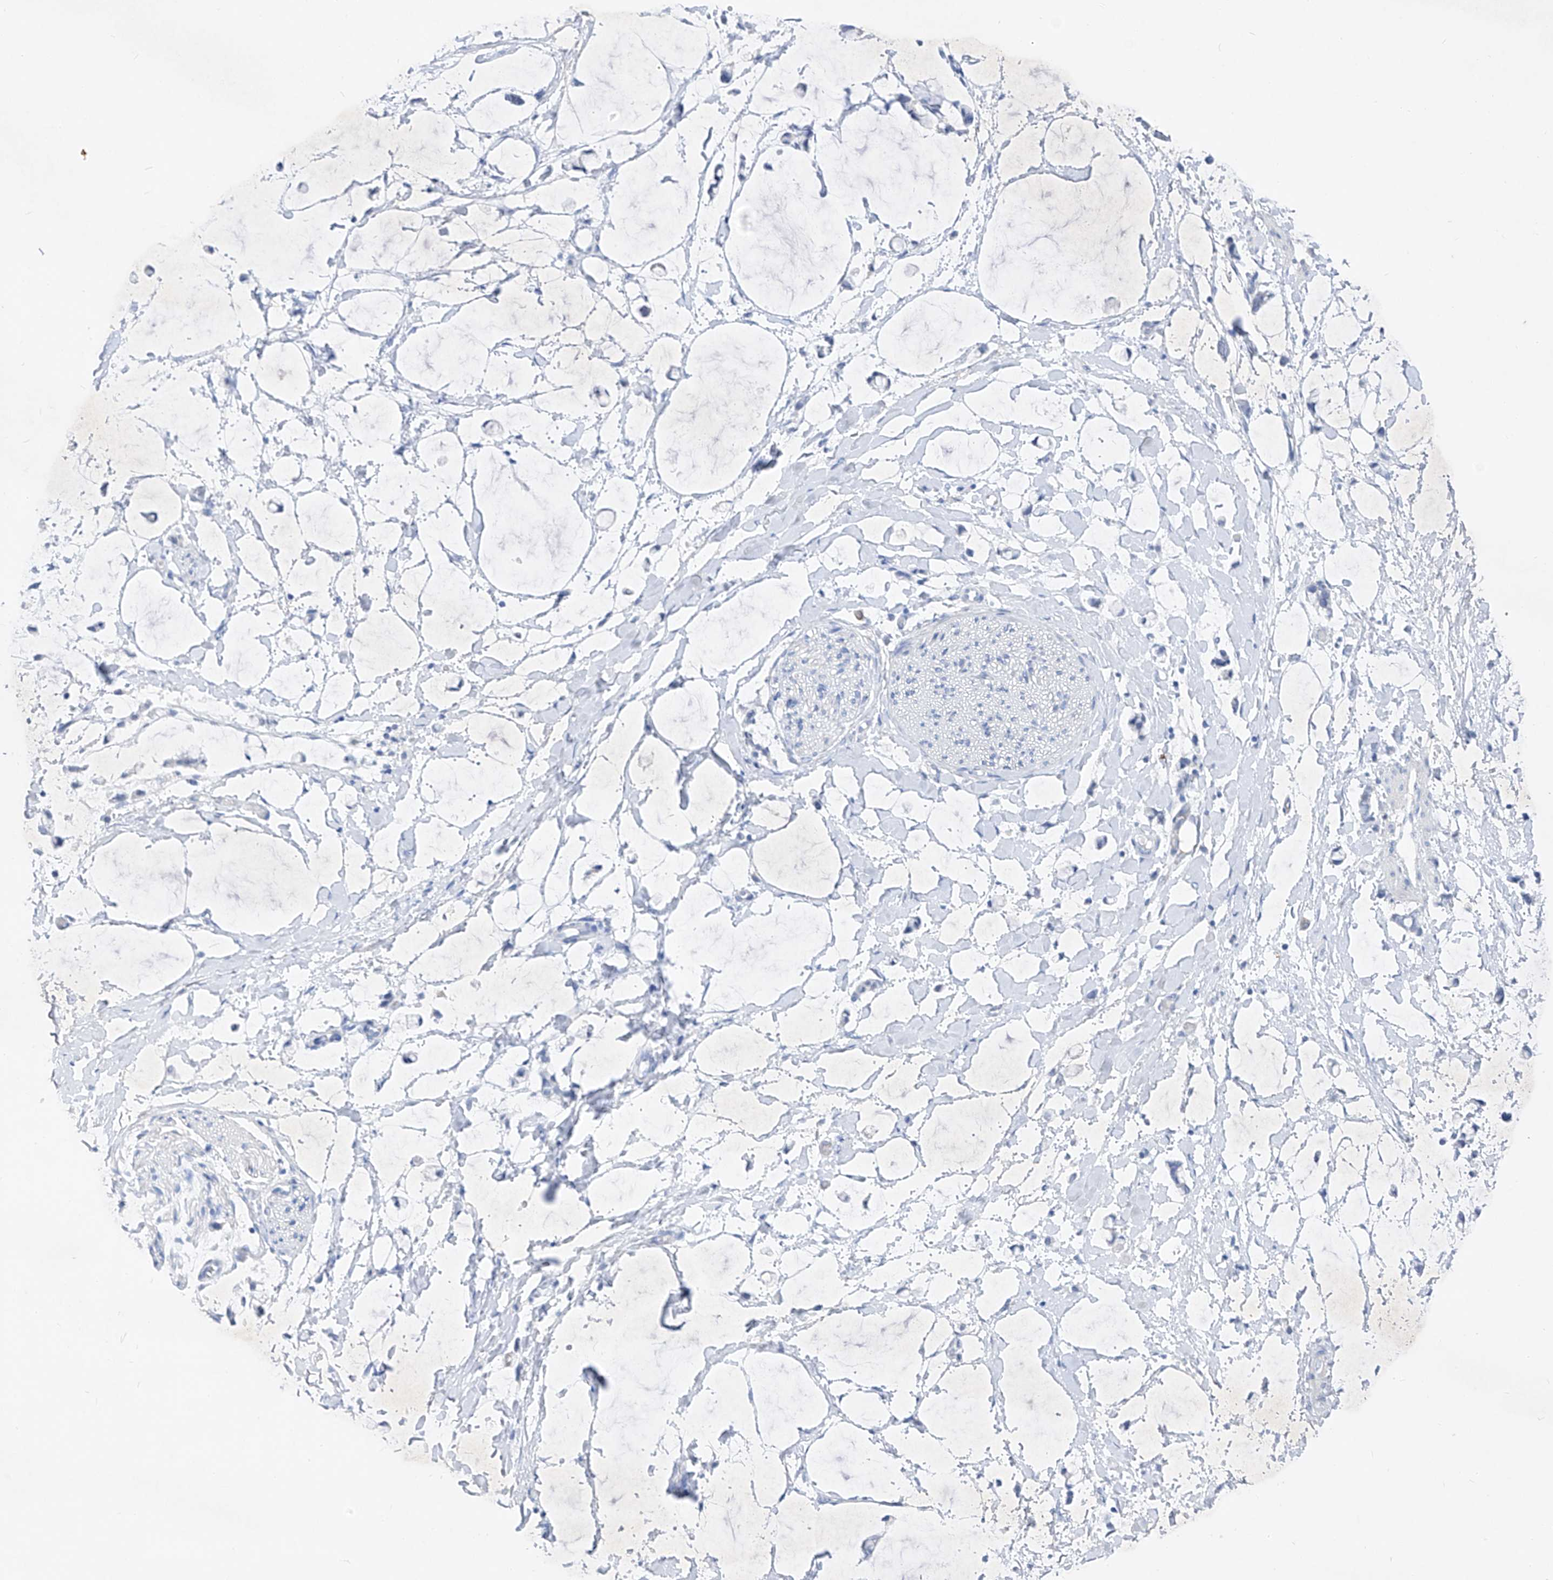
{"staining": {"intensity": "negative", "quantity": "none", "location": "none"}, "tissue": "adipose tissue", "cell_type": "Adipocytes", "image_type": "normal", "snomed": [{"axis": "morphology", "description": "Normal tissue, NOS"}, {"axis": "morphology", "description": "Adenocarcinoma, NOS"}, {"axis": "topography", "description": "Colon"}, {"axis": "topography", "description": "Peripheral nerve tissue"}], "caption": "DAB immunohistochemical staining of unremarkable human adipose tissue reveals no significant expression in adipocytes.", "gene": "FRS3", "patient": {"sex": "male", "age": 14}}